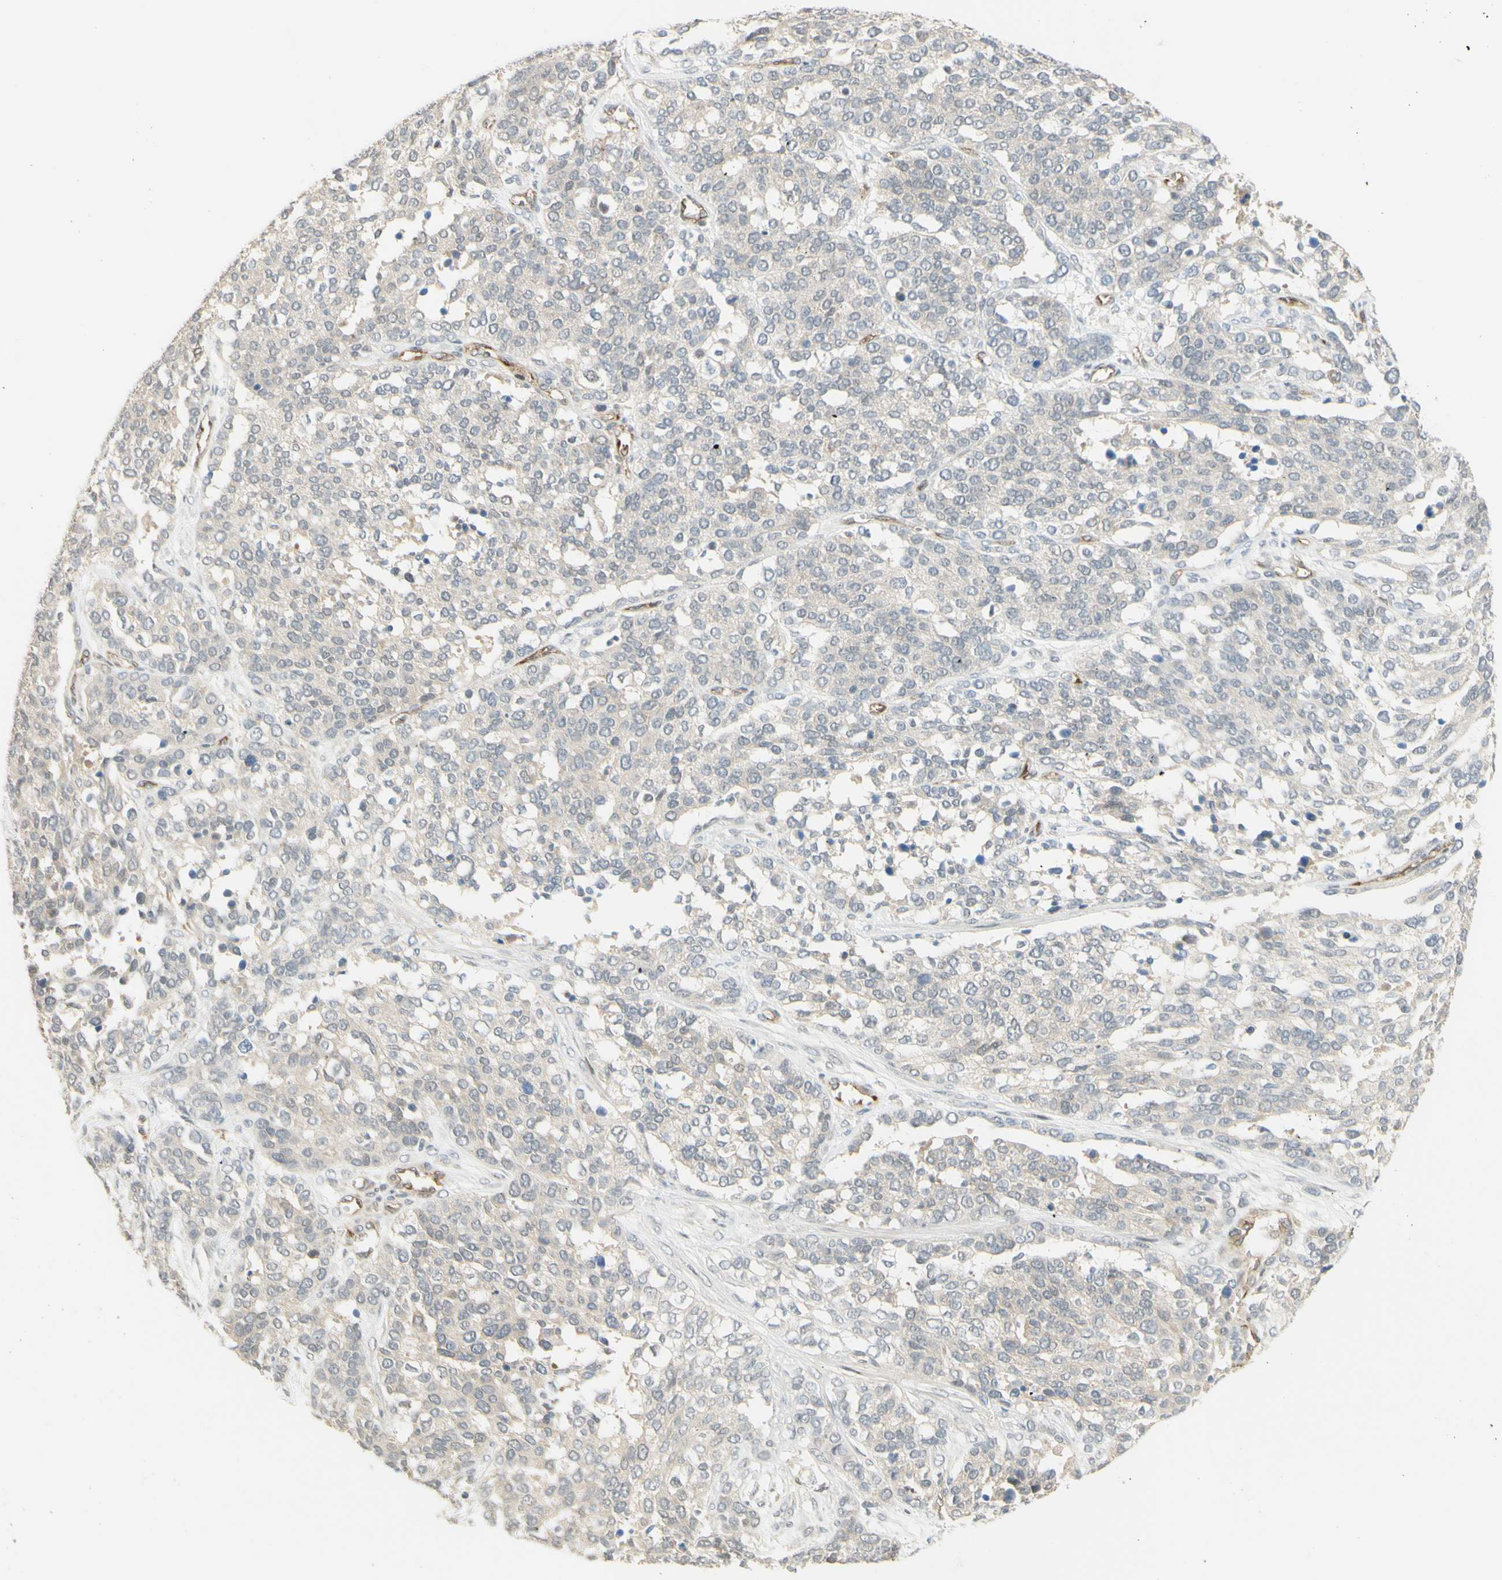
{"staining": {"intensity": "weak", "quantity": "<25%", "location": "cytoplasmic/membranous"}, "tissue": "ovarian cancer", "cell_type": "Tumor cells", "image_type": "cancer", "snomed": [{"axis": "morphology", "description": "Cystadenocarcinoma, serous, NOS"}, {"axis": "topography", "description": "Ovary"}], "caption": "Micrograph shows no protein positivity in tumor cells of ovarian serous cystadenocarcinoma tissue.", "gene": "ANGPT2", "patient": {"sex": "female", "age": 44}}